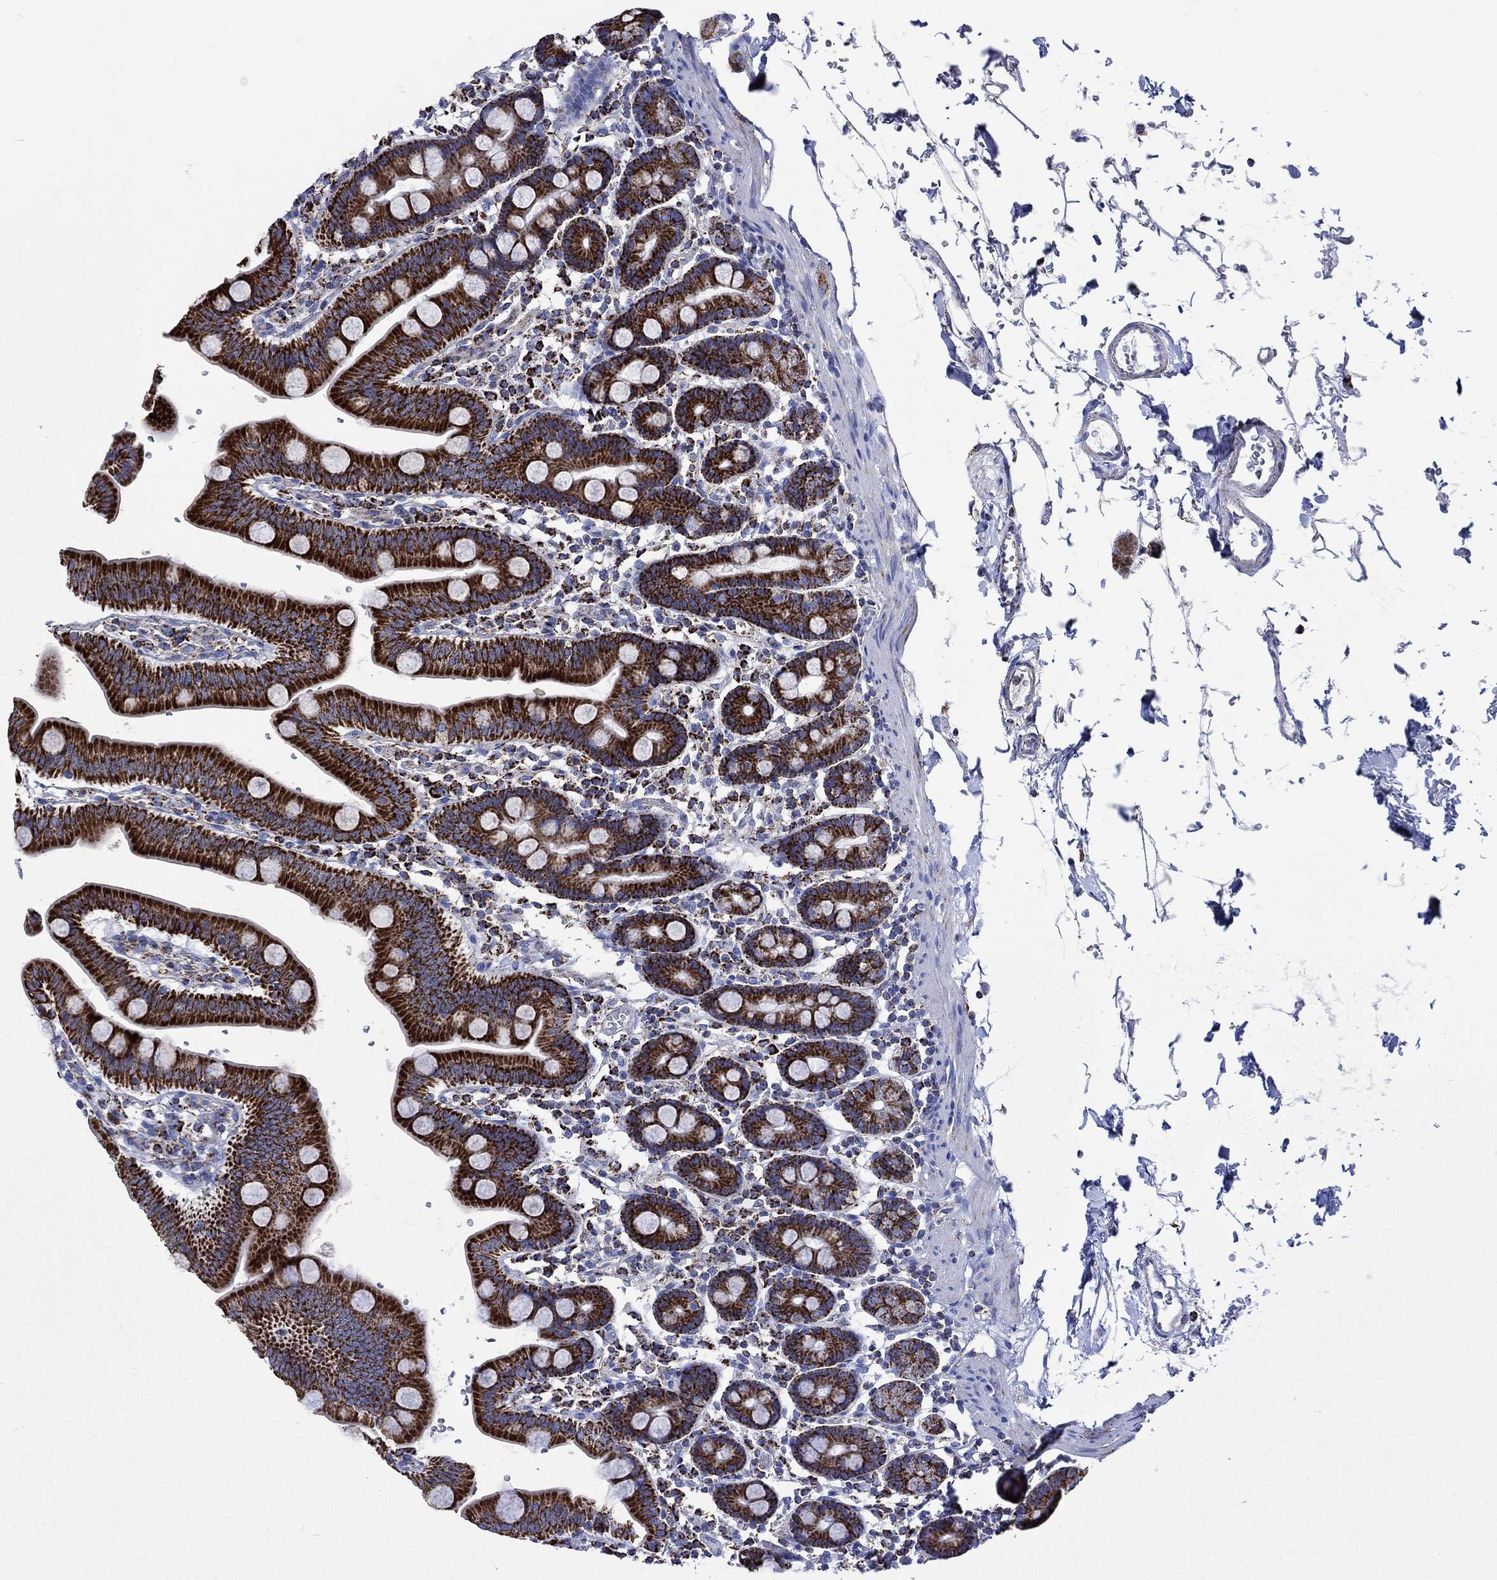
{"staining": {"intensity": "strong", "quantity": ">75%", "location": "cytoplasmic/membranous"}, "tissue": "duodenum", "cell_type": "Glandular cells", "image_type": "normal", "snomed": [{"axis": "morphology", "description": "Normal tissue, NOS"}, {"axis": "topography", "description": "Duodenum"}], "caption": "Immunohistochemical staining of benign human duodenum demonstrates >75% levels of strong cytoplasmic/membranous protein positivity in about >75% of glandular cells.", "gene": "RCE1", "patient": {"sex": "male", "age": 59}}